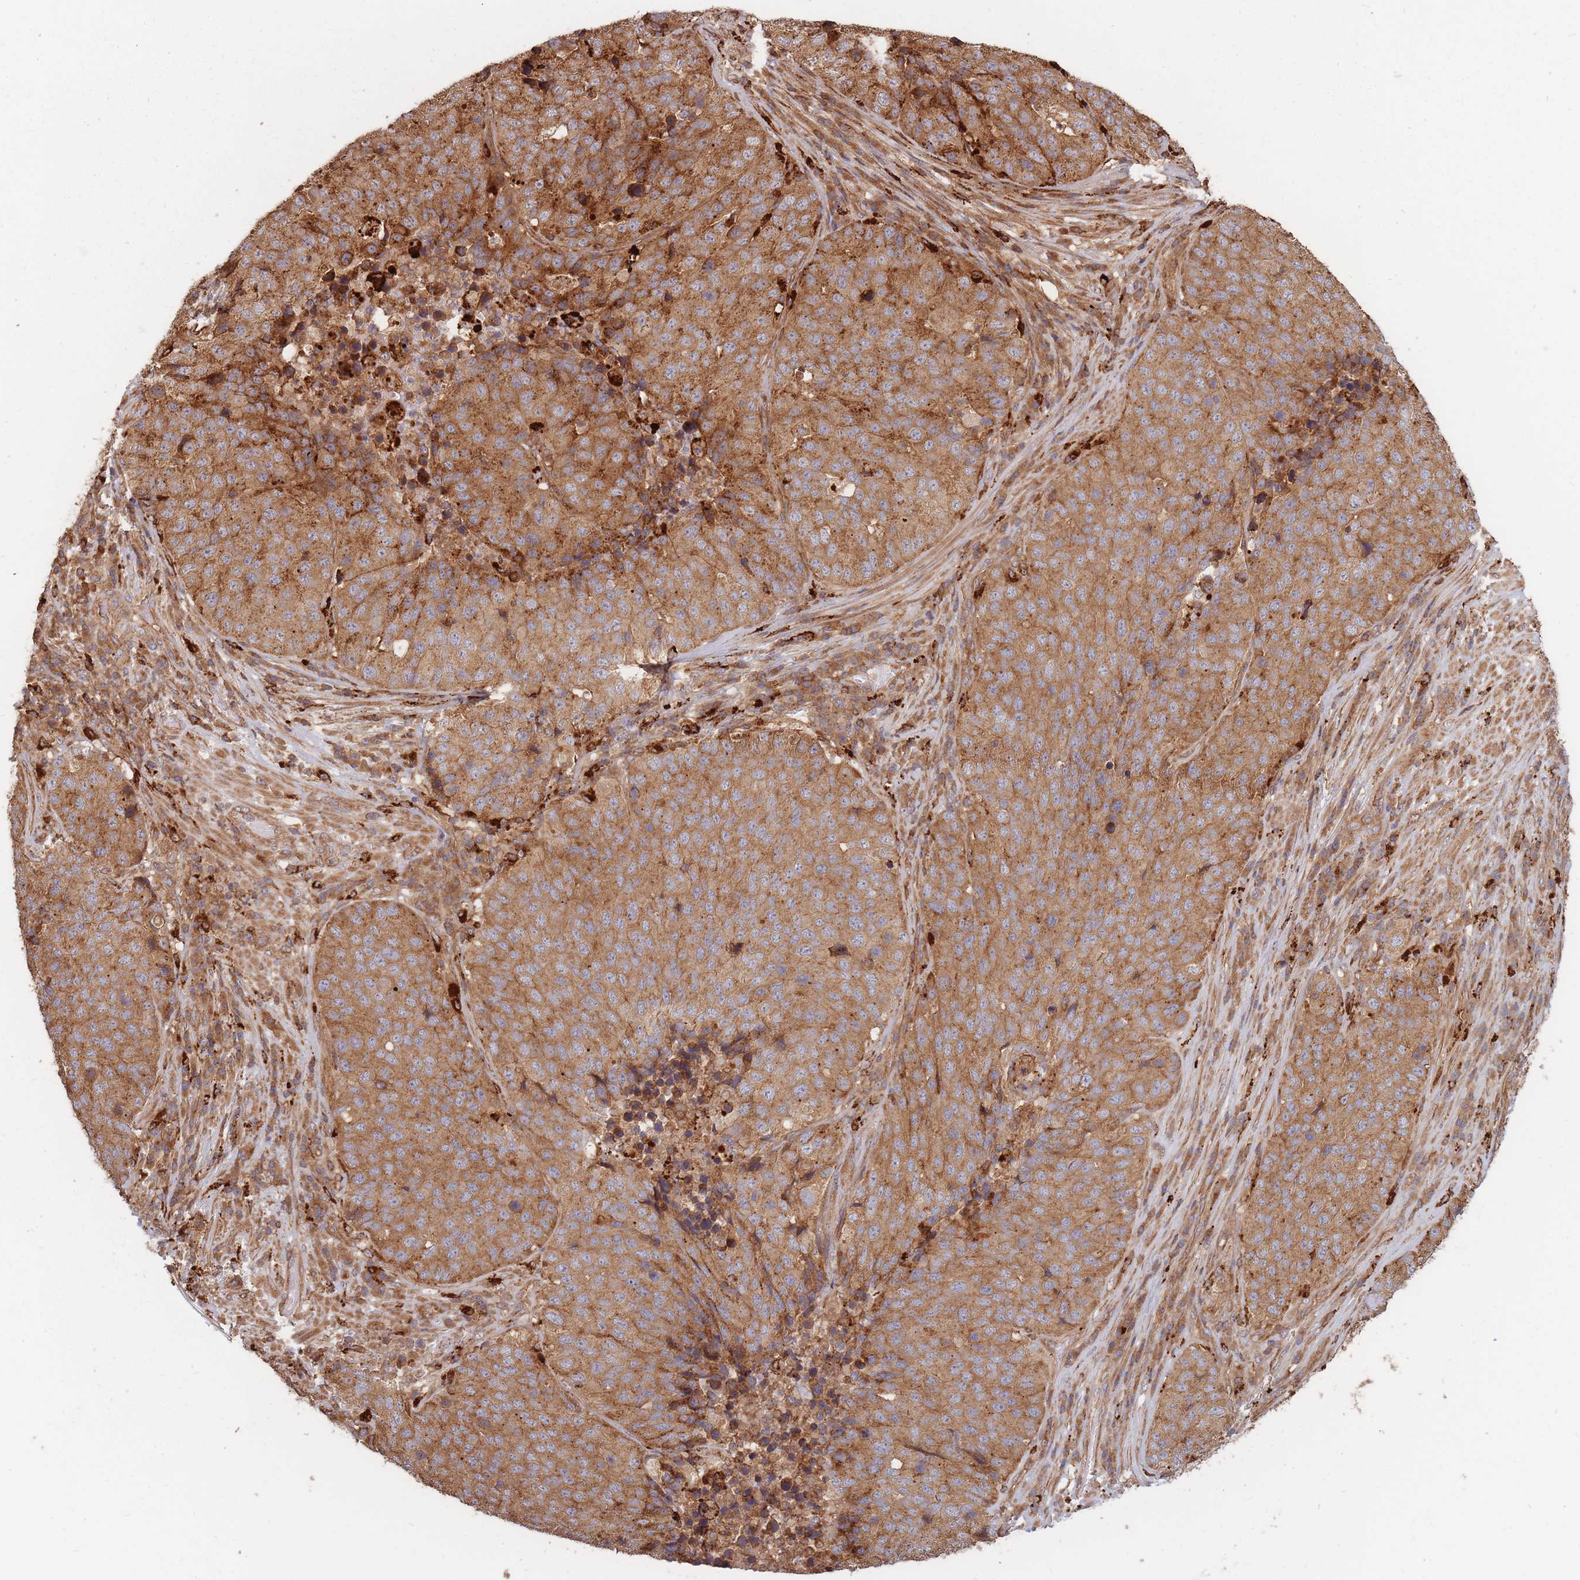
{"staining": {"intensity": "moderate", "quantity": ">75%", "location": "cytoplasmic/membranous"}, "tissue": "stomach cancer", "cell_type": "Tumor cells", "image_type": "cancer", "snomed": [{"axis": "morphology", "description": "Adenocarcinoma, NOS"}, {"axis": "topography", "description": "Stomach"}], "caption": "This is a photomicrograph of immunohistochemistry staining of adenocarcinoma (stomach), which shows moderate positivity in the cytoplasmic/membranous of tumor cells.", "gene": "RASSF2", "patient": {"sex": "male", "age": 71}}